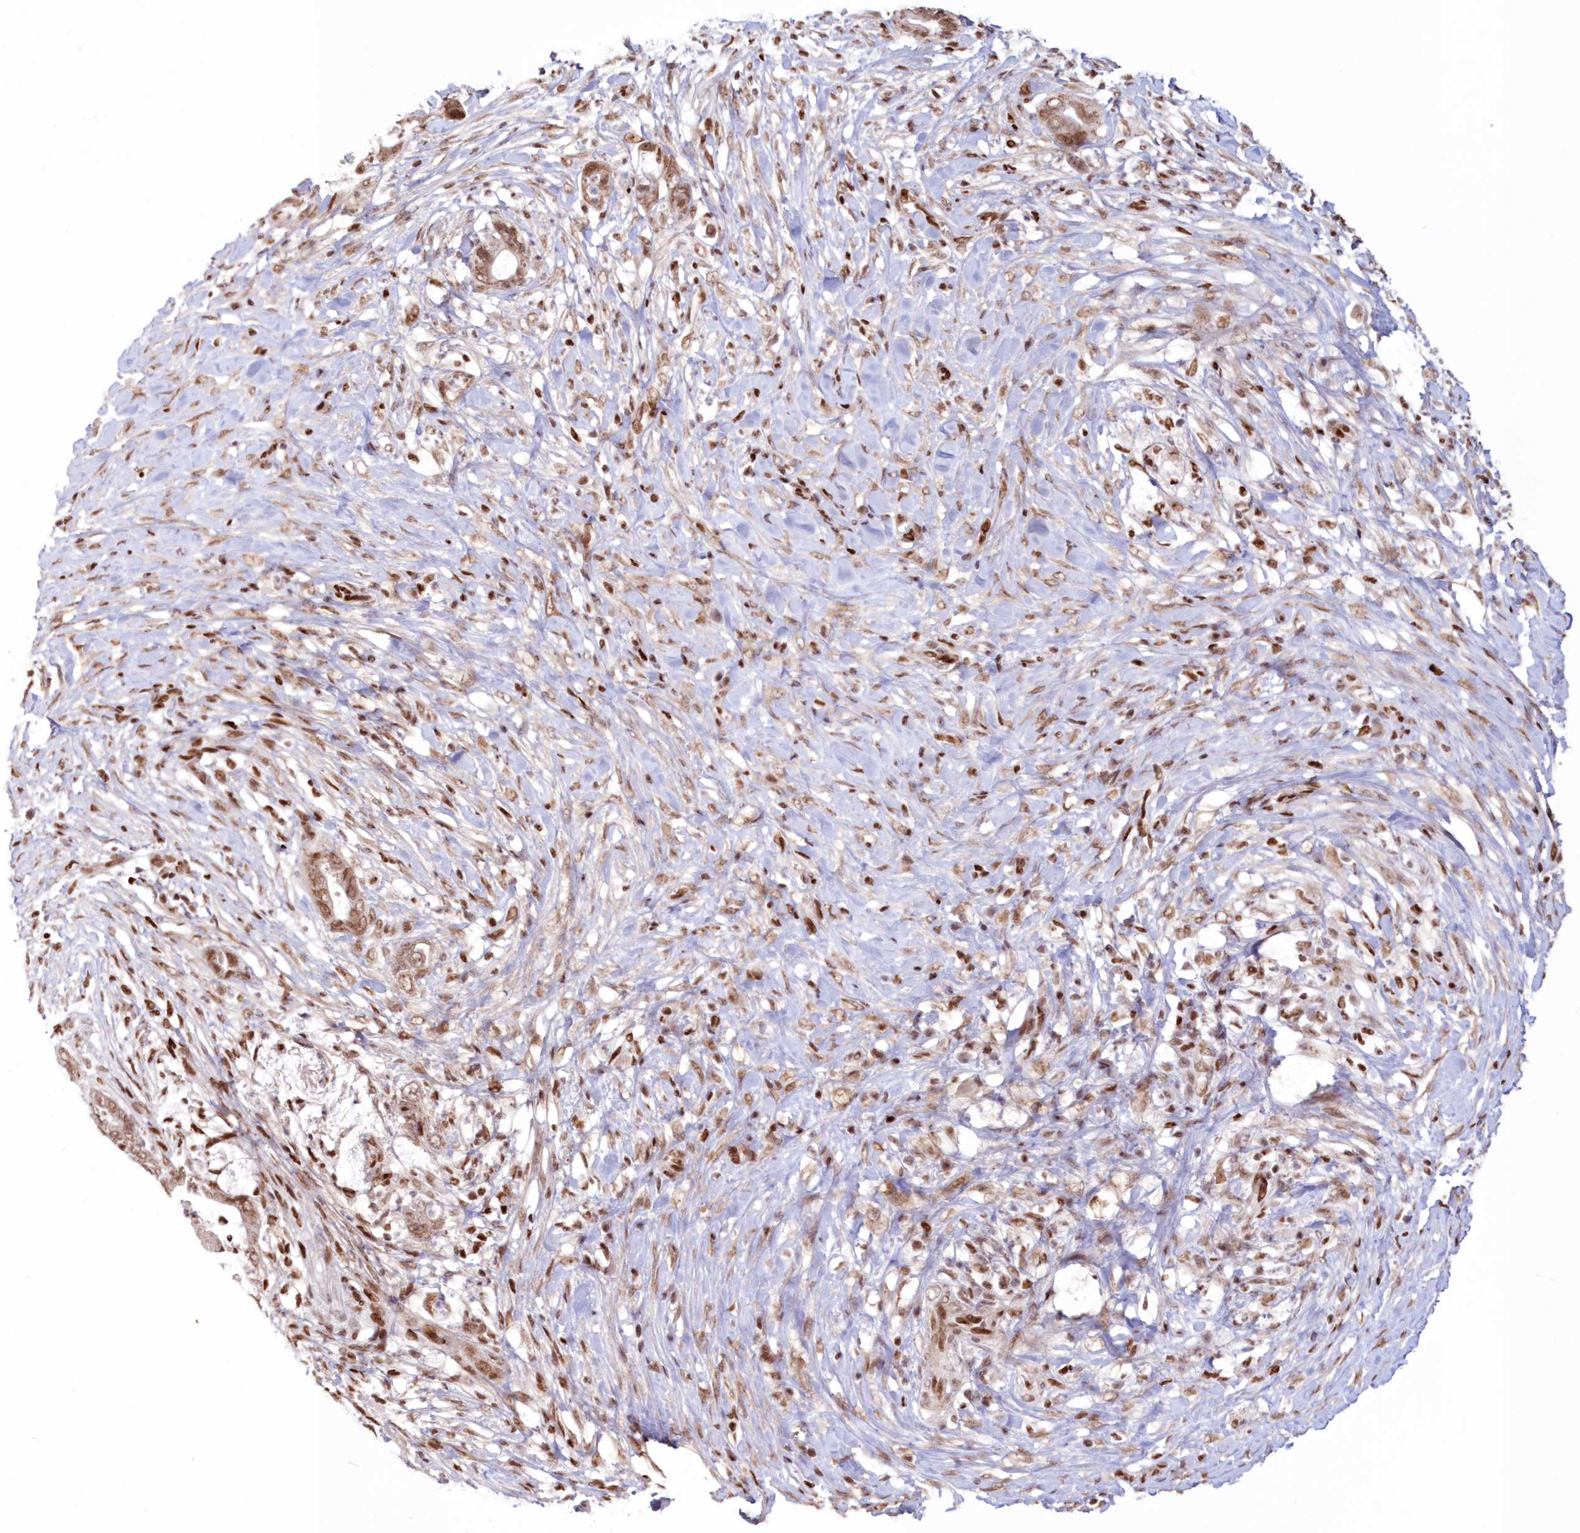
{"staining": {"intensity": "moderate", "quantity": ">75%", "location": "nuclear"}, "tissue": "pancreatic cancer", "cell_type": "Tumor cells", "image_type": "cancer", "snomed": [{"axis": "morphology", "description": "Adenocarcinoma, NOS"}, {"axis": "topography", "description": "Pancreas"}], "caption": "Immunohistochemistry photomicrograph of human pancreatic adenocarcinoma stained for a protein (brown), which reveals medium levels of moderate nuclear positivity in about >75% of tumor cells.", "gene": "POLR2B", "patient": {"sex": "male", "age": 75}}